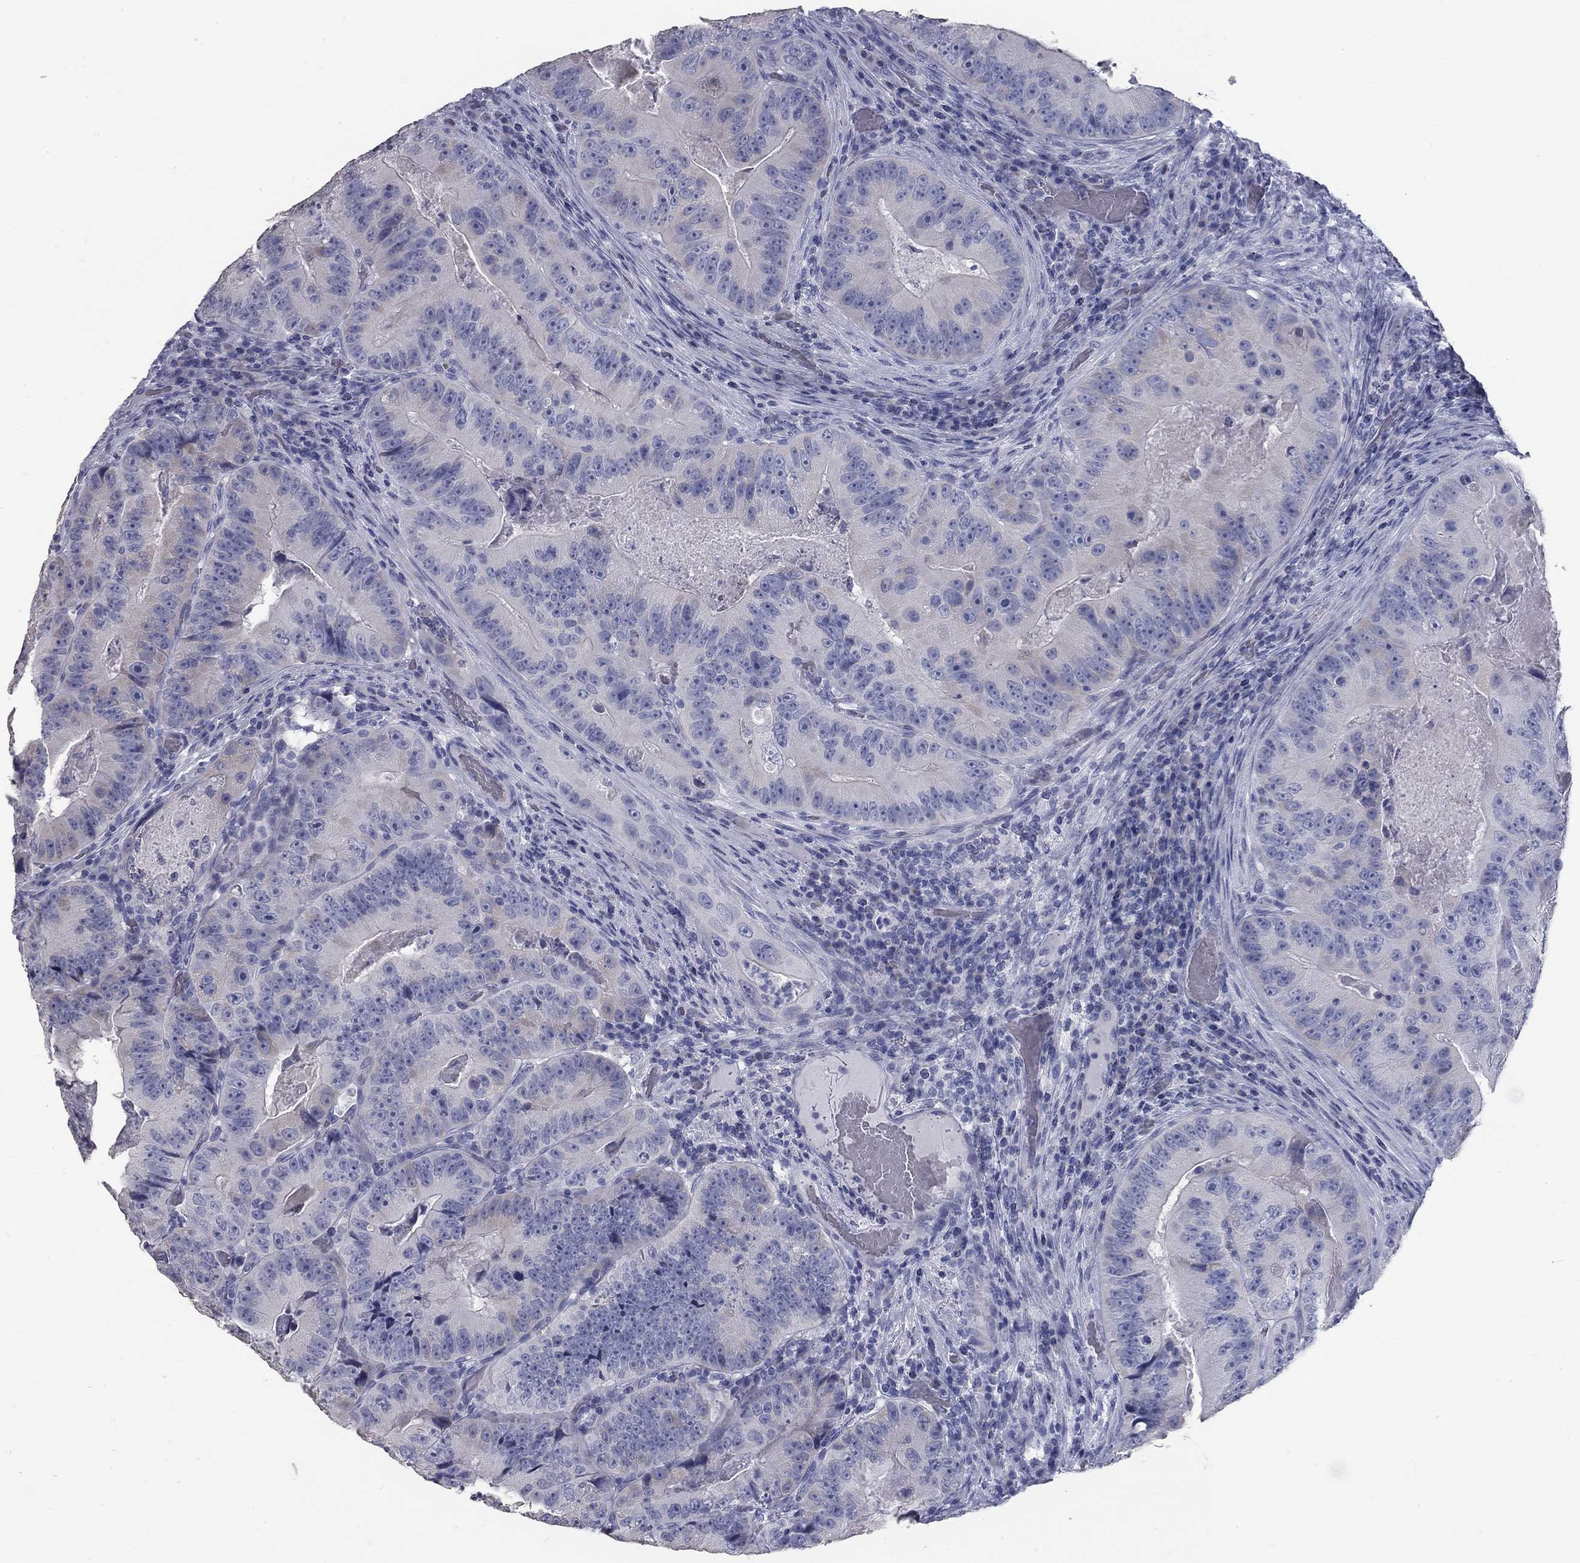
{"staining": {"intensity": "negative", "quantity": "none", "location": "none"}, "tissue": "colorectal cancer", "cell_type": "Tumor cells", "image_type": "cancer", "snomed": [{"axis": "morphology", "description": "Adenocarcinoma, NOS"}, {"axis": "topography", "description": "Colon"}], "caption": "High power microscopy histopathology image of an IHC micrograph of colorectal adenocarcinoma, revealing no significant expression in tumor cells.", "gene": "TAC1", "patient": {"sex": "female", "age": 86}}